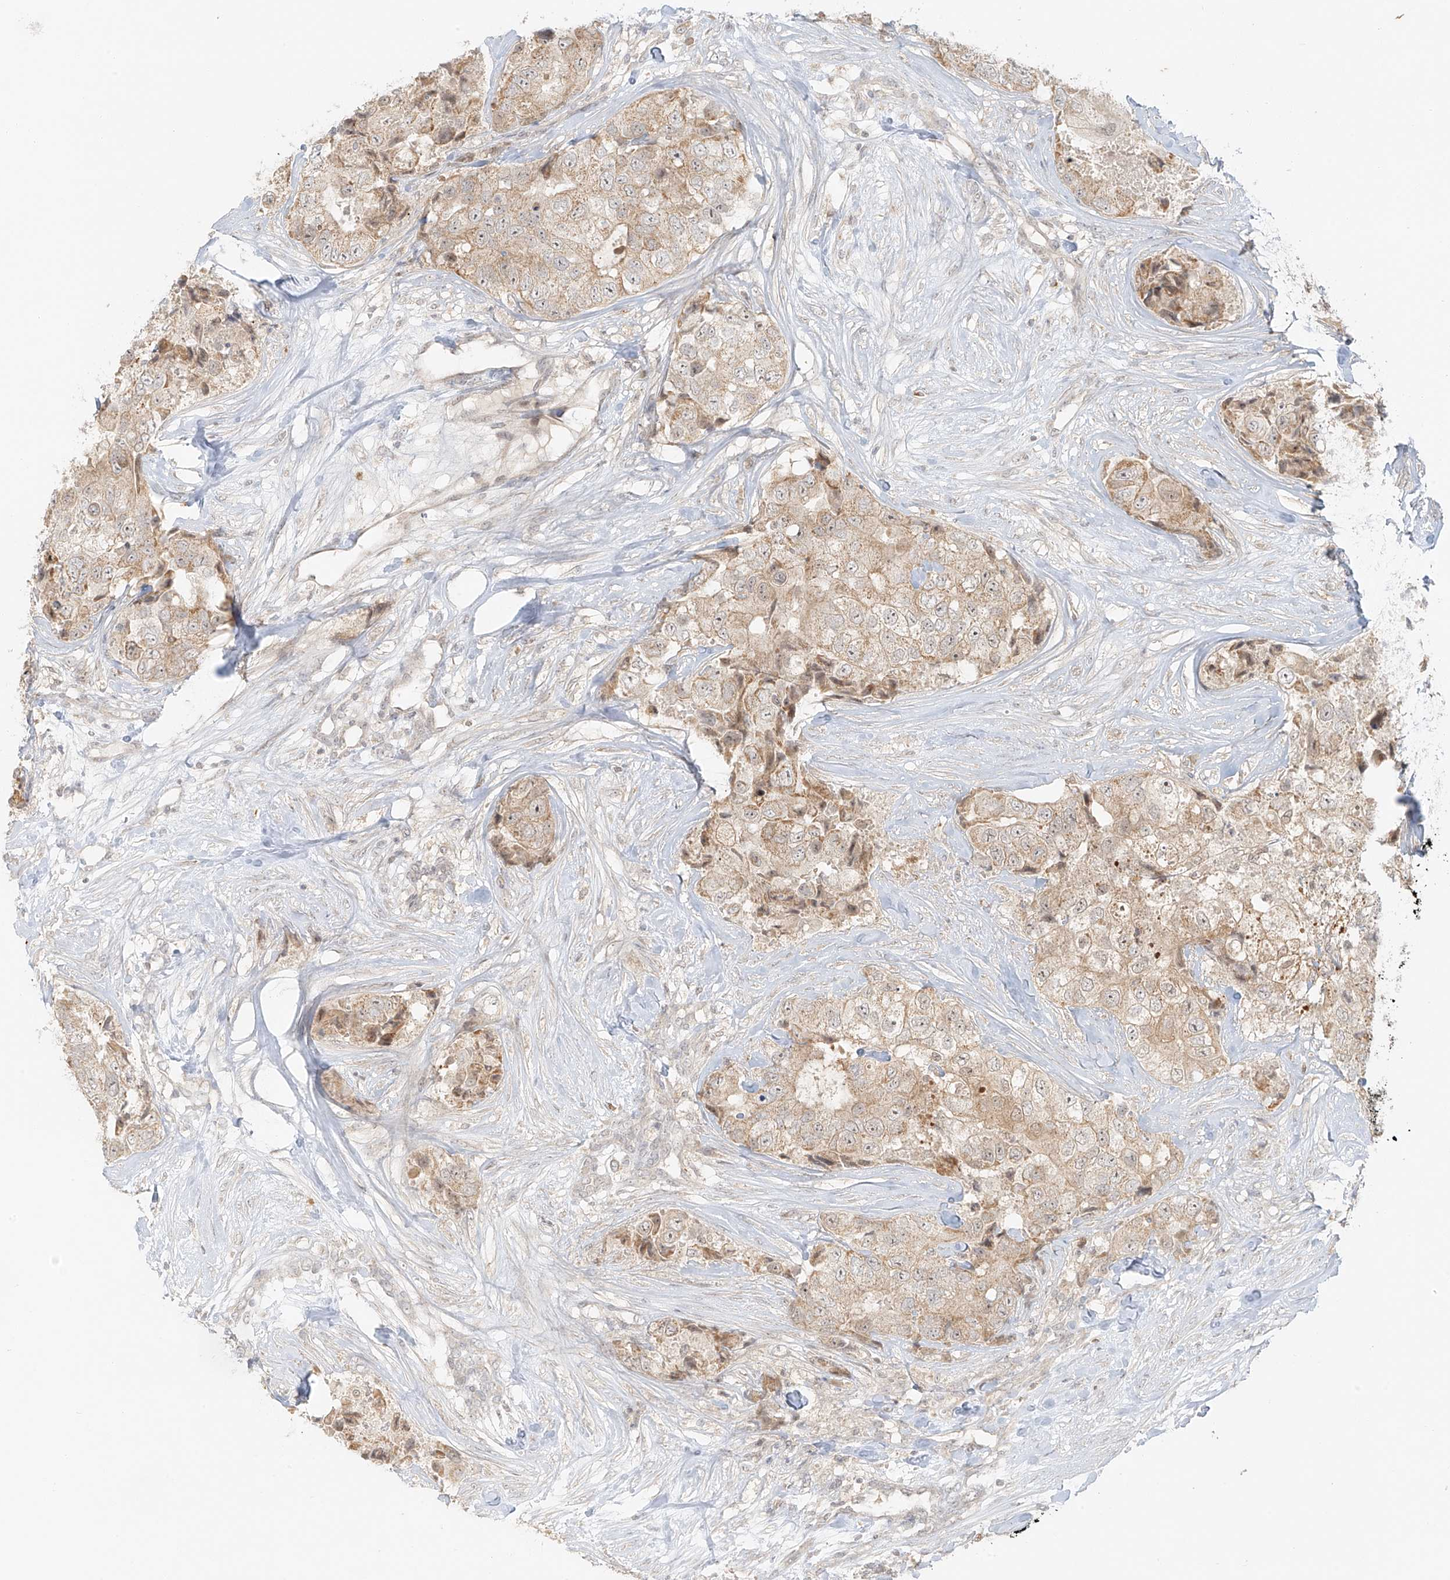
{"staining": {"intensity": "weak", "quantity": ">75%", "location": "cytoplasmic/membranous"}, "tissue": "breast cancer", "cell_type": "Tumor cells", "image_type": "cancer", "snomed": [{"axis": "morphology", "description": "Duct carcinoma"}, {"axis": "topography", "description": "Breast"}], "caption": "Immunohistochemistry (DAB (3,3'-diaminobenzidine)) staining of human infiltrating ductal carcinoma (breast) reveals weak cytoplasmic/membranous protein expression in about >75% of tumor cells.", "gene": "MIPEP", "patient": {"sex": "female", "age": 62}}